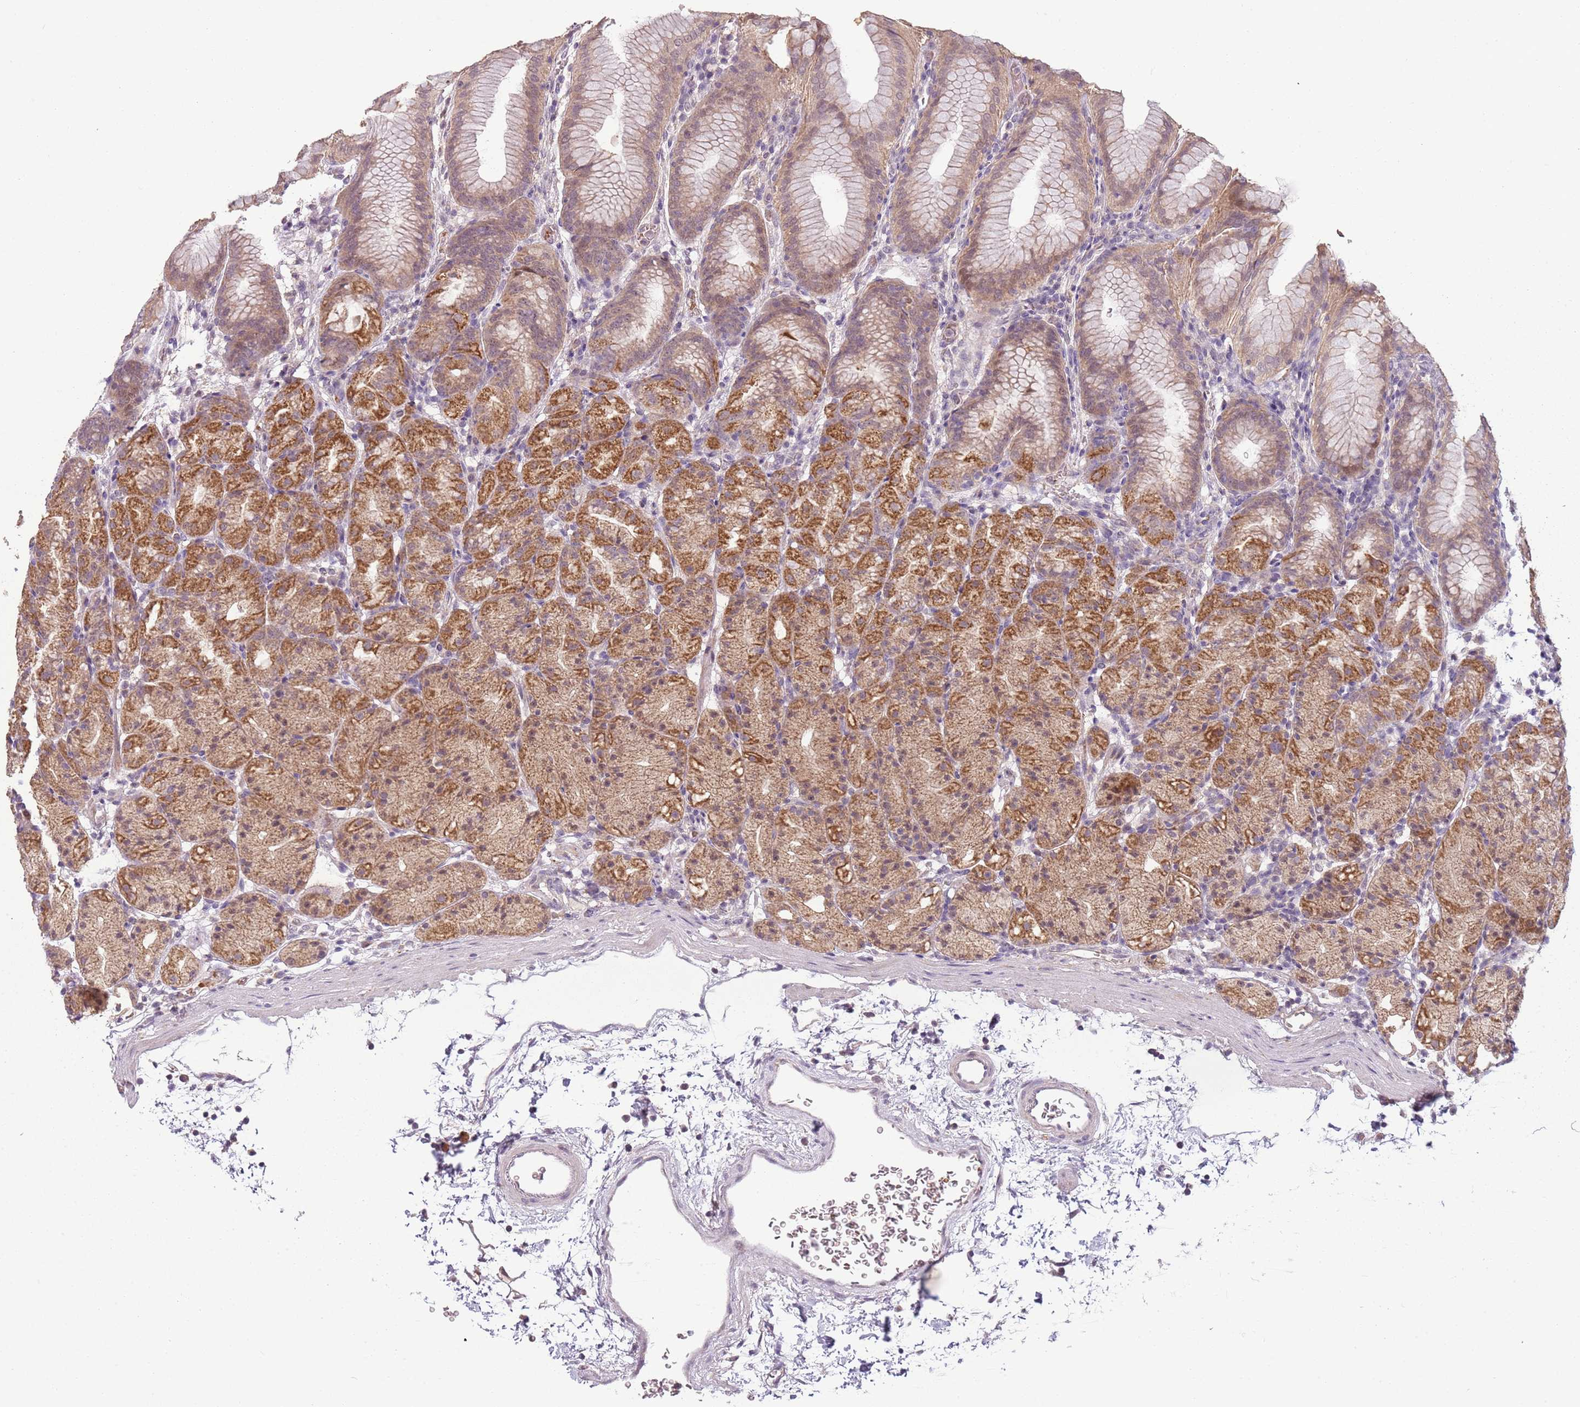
{"staining": {"intensity": "moderate", "quantity": ">75%", "location": "cytoplasmic/membranous"}, "tissue": "stomach", "cell_type": "Glandular cells", "image_type": "normal", "snomed": [{"axis": "morphology", "description": "Normal tissue, NOS"}, {"axis": "topography", "description": "Stomach, upper"}], "caption": "Immunohistochemistry (IHC) staining of unremarkable stomach, which demonstrates medium levels of moderate cytoplasmic/membranous expression in approximately >75% of glandular cells indicating moderate cytoplasmic/membranous protein expression. The staining was performed using DAB (3,3'-diaminobenzidine) (brown) for protein detection and nuclei were counterstained in hematoxylin (blue).", "gene": "TEKT4", "patient": {"sex": "male", "age": 48}}